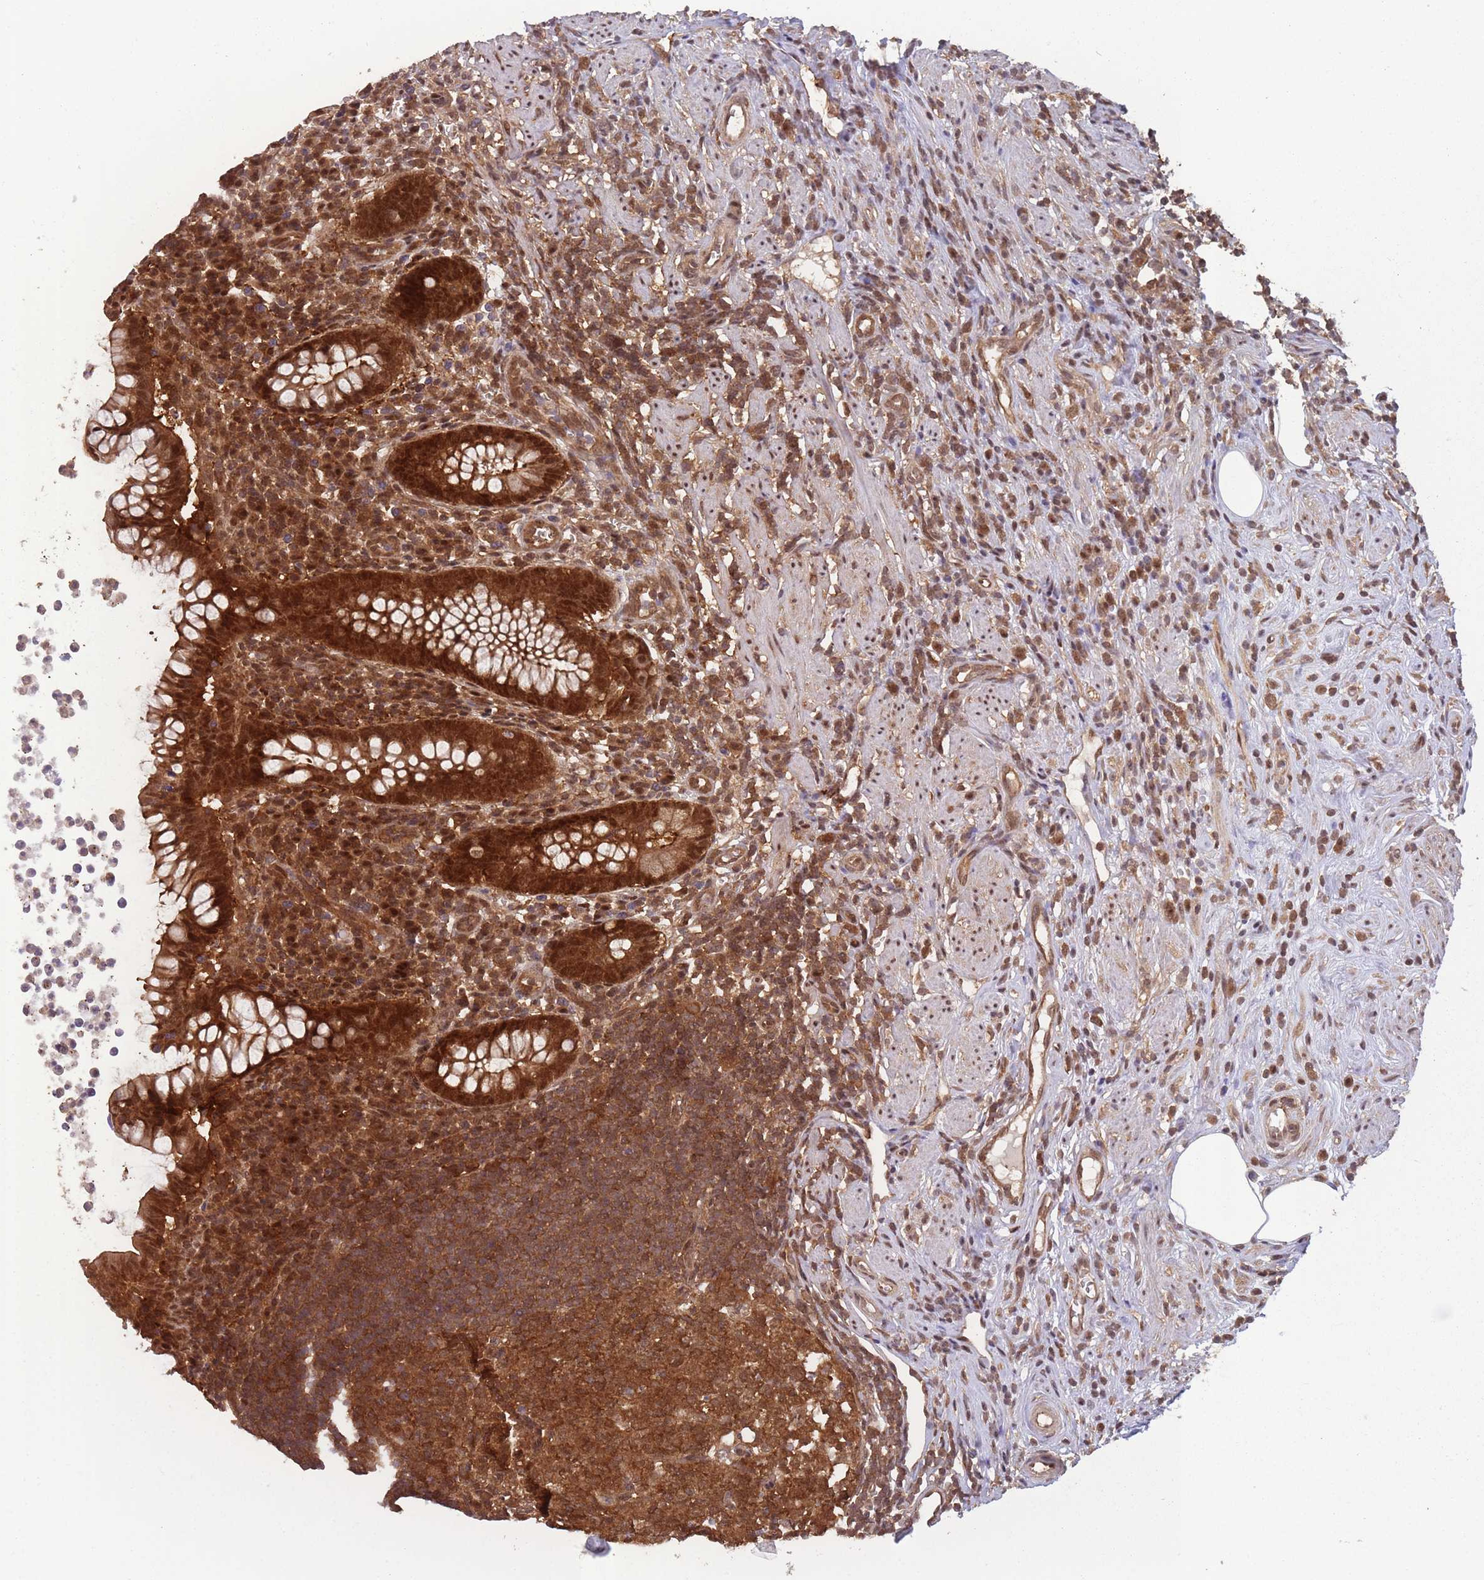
{"staining": {"intensity": "strong", "quantity": ">75%", "location": "cytoplasmic/membranous,nuclear"}, "tissue": "appendix", "cell_type": "Glandular cells", "image_type": "normal", "snomed": [{"axis": "morphology", "description": "Normal tissue, NOS"}, {"axis": "topography", "description": "Appendix"}], "caption": "The micrograph reveals immunohistochemical staining of unremarkable appendix. There is strong cytoplasmic/membranous,nuclear expression is seen in about >75% of glandular cells.", "gene": "PPP6R3", "patient": {"sex": "female", "age": 56}}